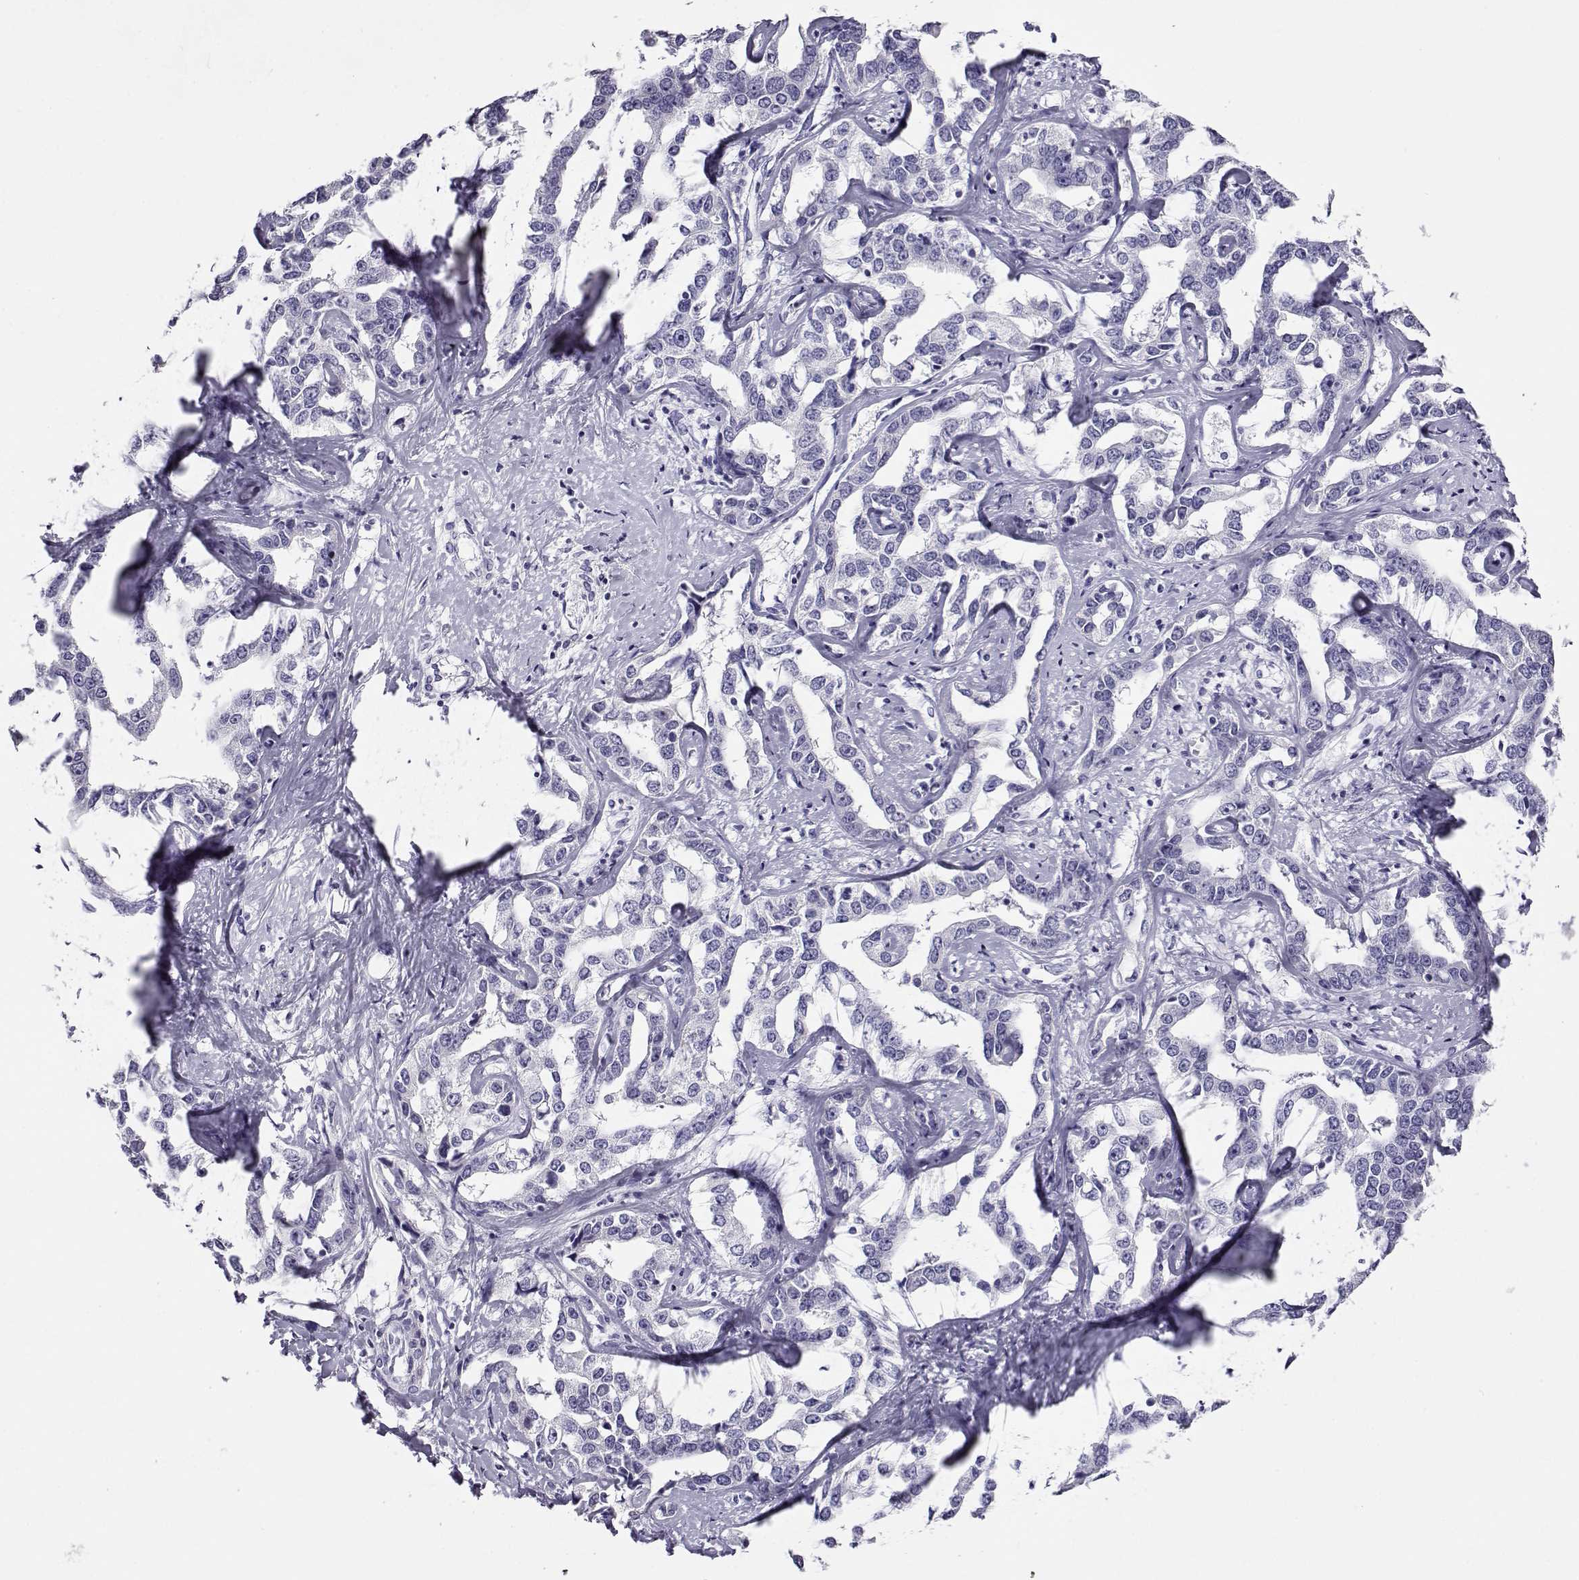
{"staining": {"intensity": "negative", "quantity": "none", "location": "none"}, "tissue": "liver cancer", "cell_type": "Tumor cells", "image_type": "cancer", "snomed": [{"axis": "morphology", "description": "Cholangiocarcinoma"}, {"axis": "topography", "description": "Liver"}], "caption": "The micrograph exhibits no significant expression in tumor cells of liver cancer.", "gene": "CABS1", "patient": {"sex": "male", "age": 59}}